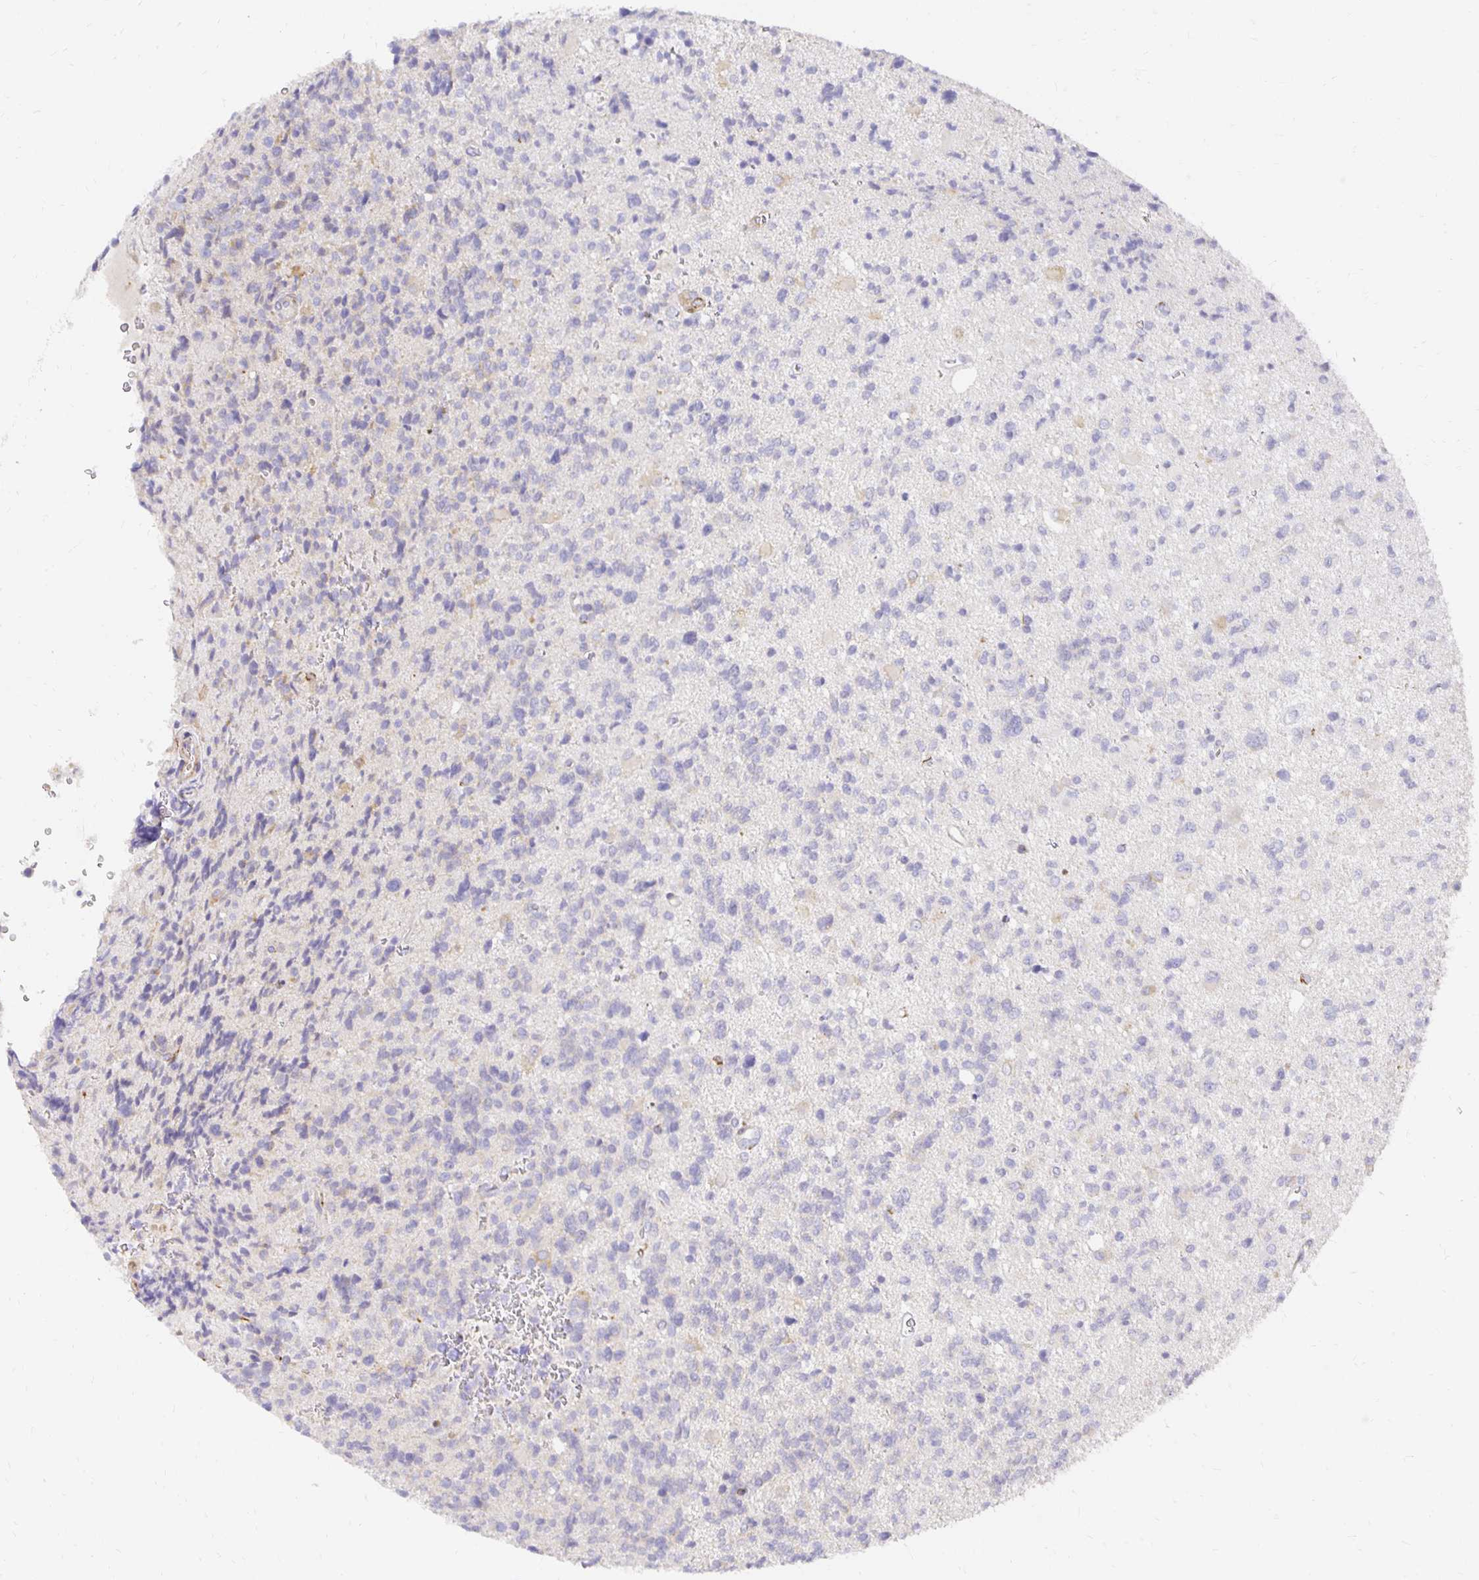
{"staining": {"intensity": "negative", "quantity": "none", "location": "none"}, "tissue": "glioma", "cell_type": "Tumor cells", "image_type": "cancer", "snomed": [{"axis": "morphology", "description": "Glioma, malignant, High grade"}, {"axis": "topography", "description": "Brain"}], "caption": "Human malignant glioma (high-grade) stained for a protein using IHC demonstrates no expression in tumor cells.", "gene": "PLOD1", "patient": {"sex": "male", "age": 29}}